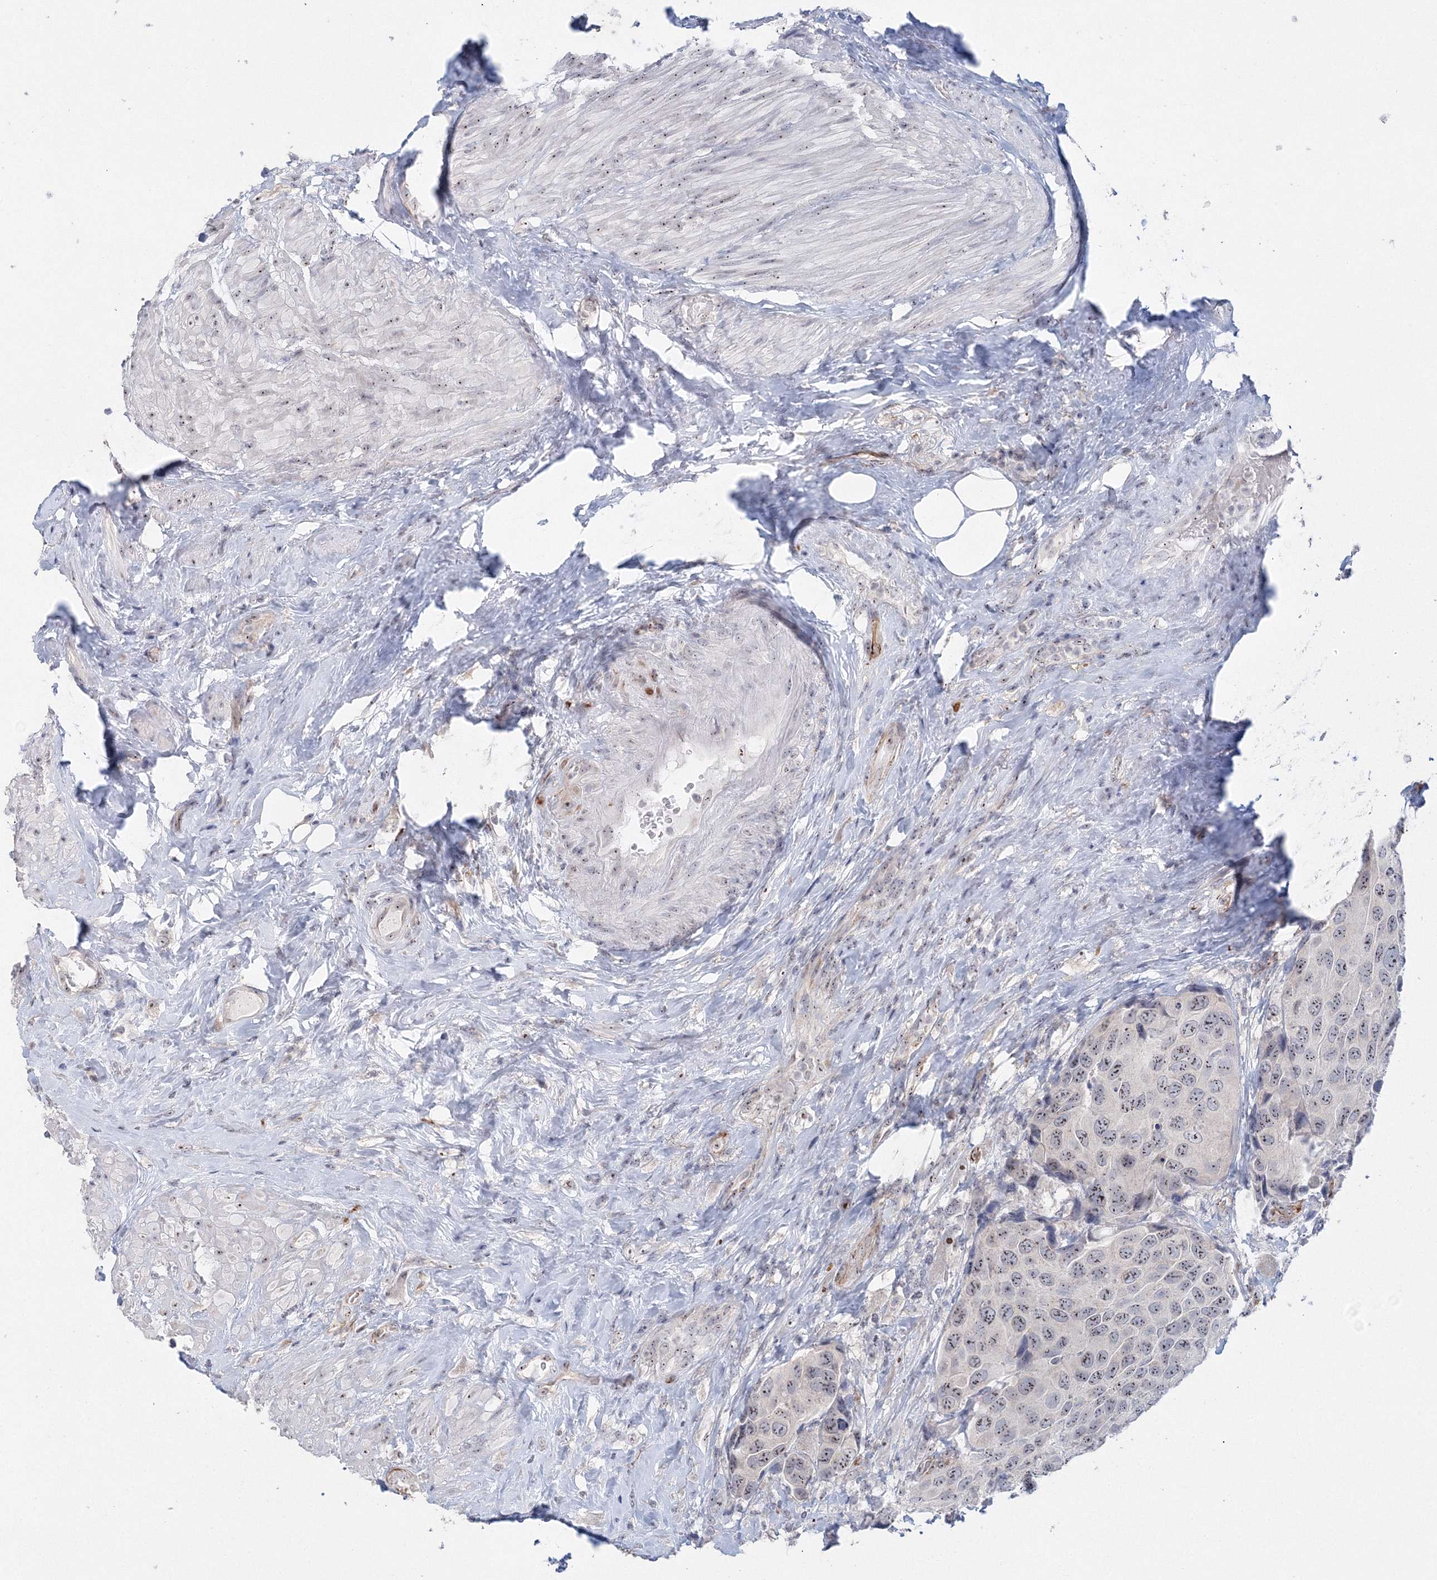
{"staining": {"intensity": "moderate", "quantity": ">75%", "location": "nuclear"}, "tissue": "urothelial cancer", "cell_type": "Tumor cells", "image_type": "cancer", "snomed": [{"axis": "morphology", "description": "Urothelial carcinoma, High grade"}, {"axis": "topography", "description": "Urinary bladder"}], "caption": "Immunohistochemistry (IHC) photomicrograph of human urothelial carcinoma (high-grade) stained for a protein (brown), which demonstrates medium levels of moderate nuclear expression in approximately >75% of tumor cells.", "gene": "SIRT7", "patient": {"sex": "male", "age": 74}}